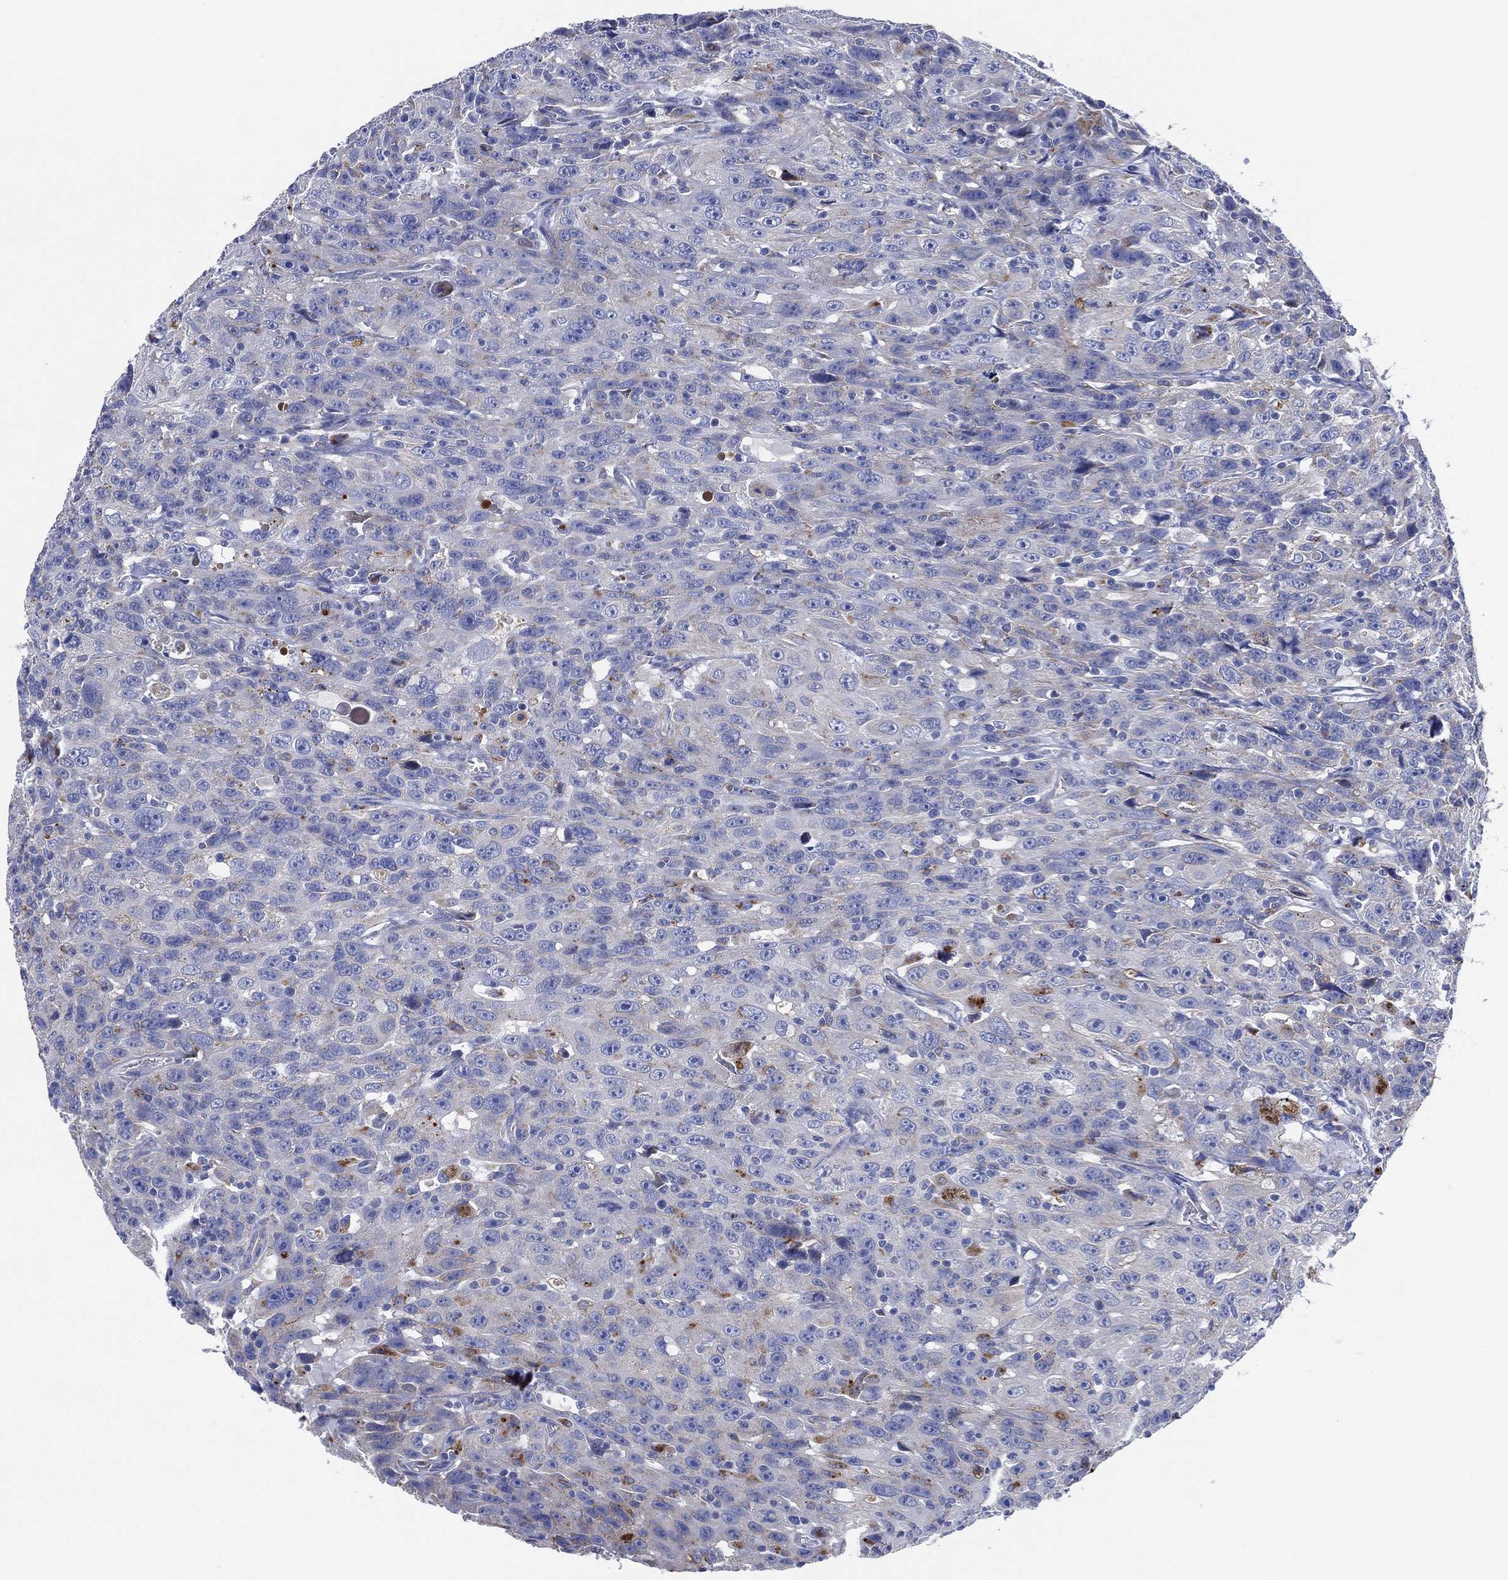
{"staining": {"intensity": "negative", "quantity": "none", "location": "none"}, "tissue": "urothelial cancer", "cell_type": "Tumor cells", "image_type": "cancer", "snomed": [{"axis": "morphology", "description": "Urothelial carcinoma, NOS"}, {"axis": "morphology", "description": "Urothelial carcinoma, High grade"}, {"axis": "topography", "description": "Urinary bladder"}], "caption": "DAB (3,3'-diaminobenzidine) immunohistochemical staining of human urothelial carcinoma (high-grade) demonstrates no significant positivity in tumor cells. (DAB (3,3'-diaminobenzidine) IHC with hematoxylin counter stain).", "gene": "GALNS", "patient": {"sex": "female", "age": 73}}